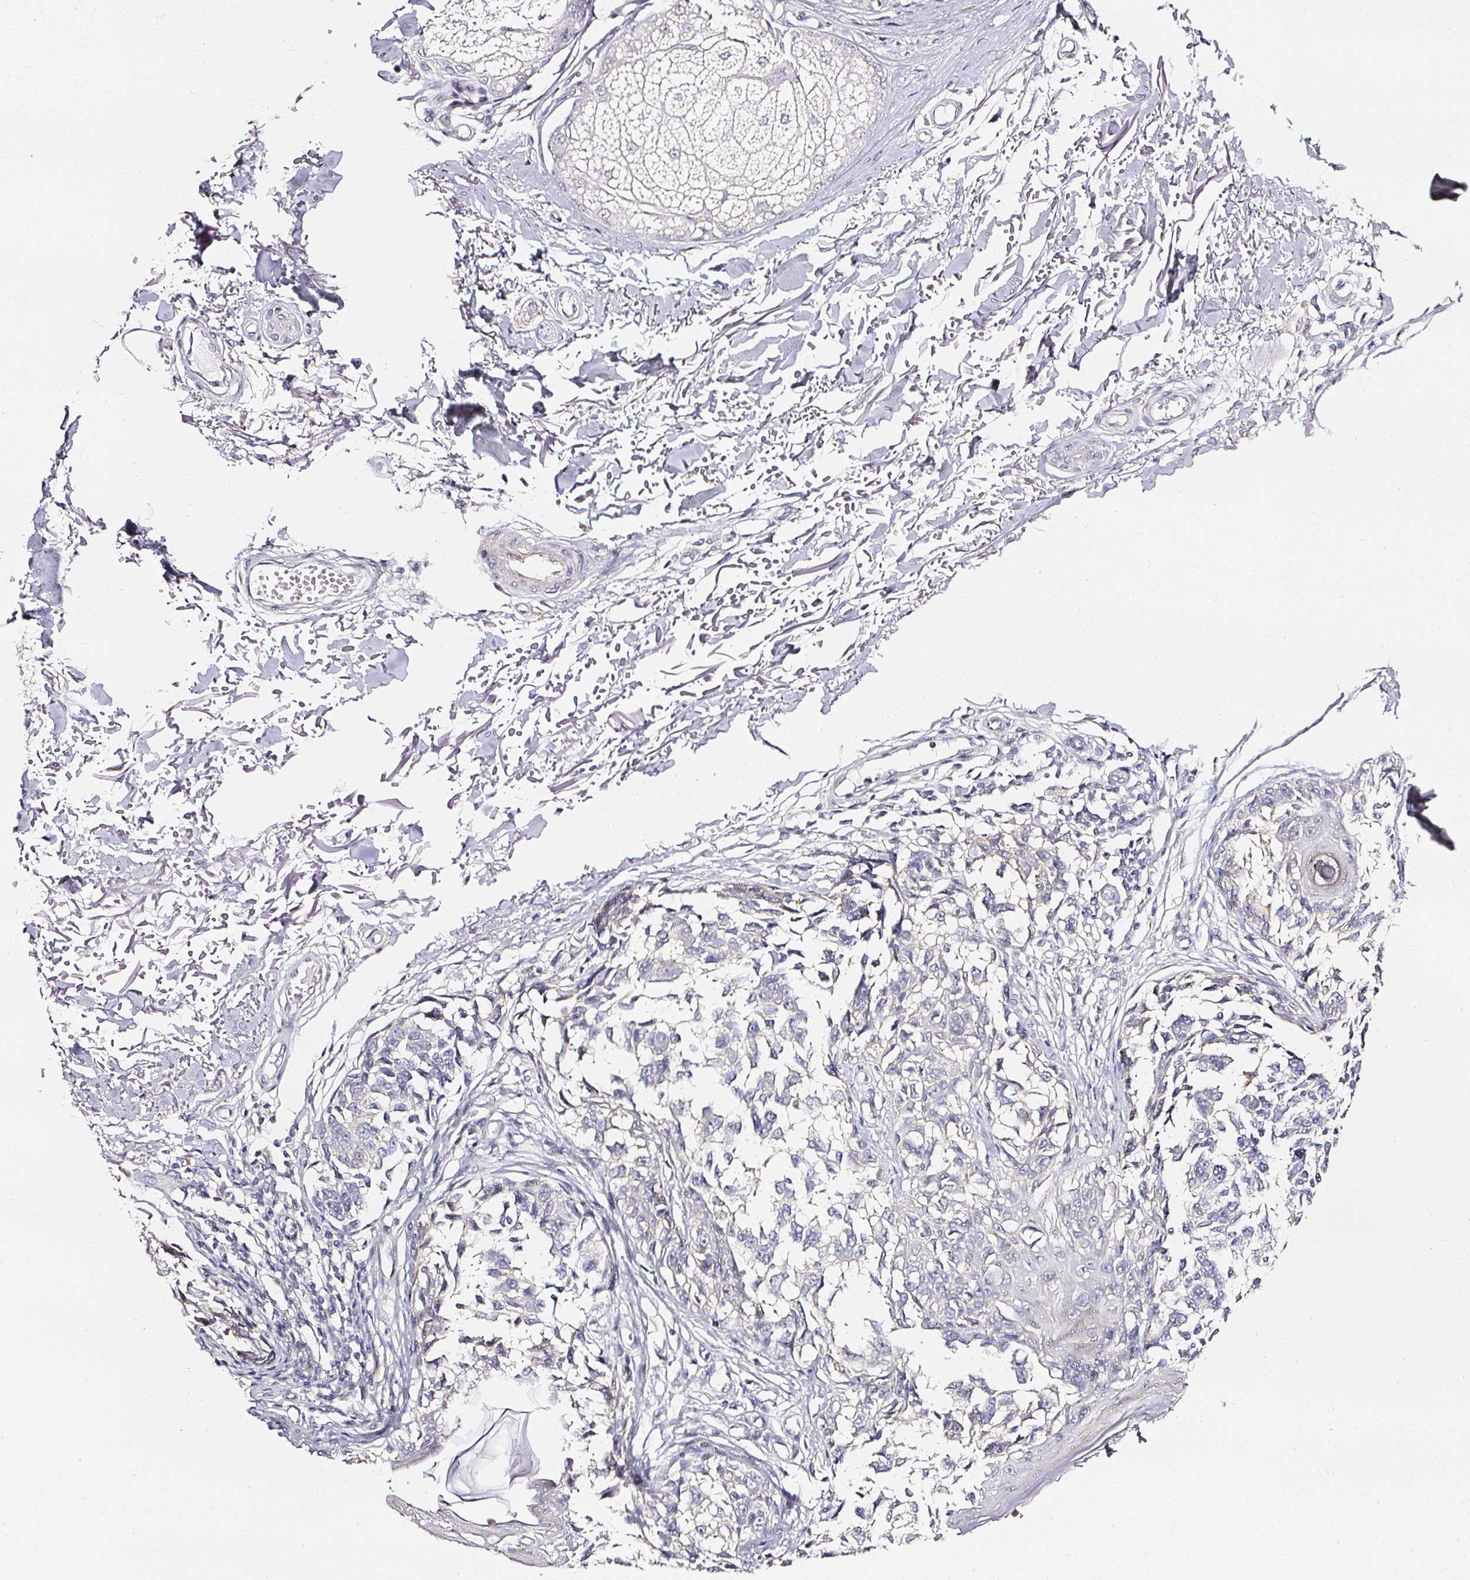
{"staining": {"intensity": "negative", "quantity": "none", "location": "none"}, "tissue": "melanoma", "cell_type": "Tumor cells", "image_type": "cancer", "snomed": [{"axis": "morphology", "description": "Malignant melanoma, NOS"}, {"axis": "topography", "description": "Skin"}], "caption": "Protein analysis of melanoma exhibits no significant expression in tumor cells.", "gene": "NTRK1", "patient": {"sex": "male", "age": 73}}